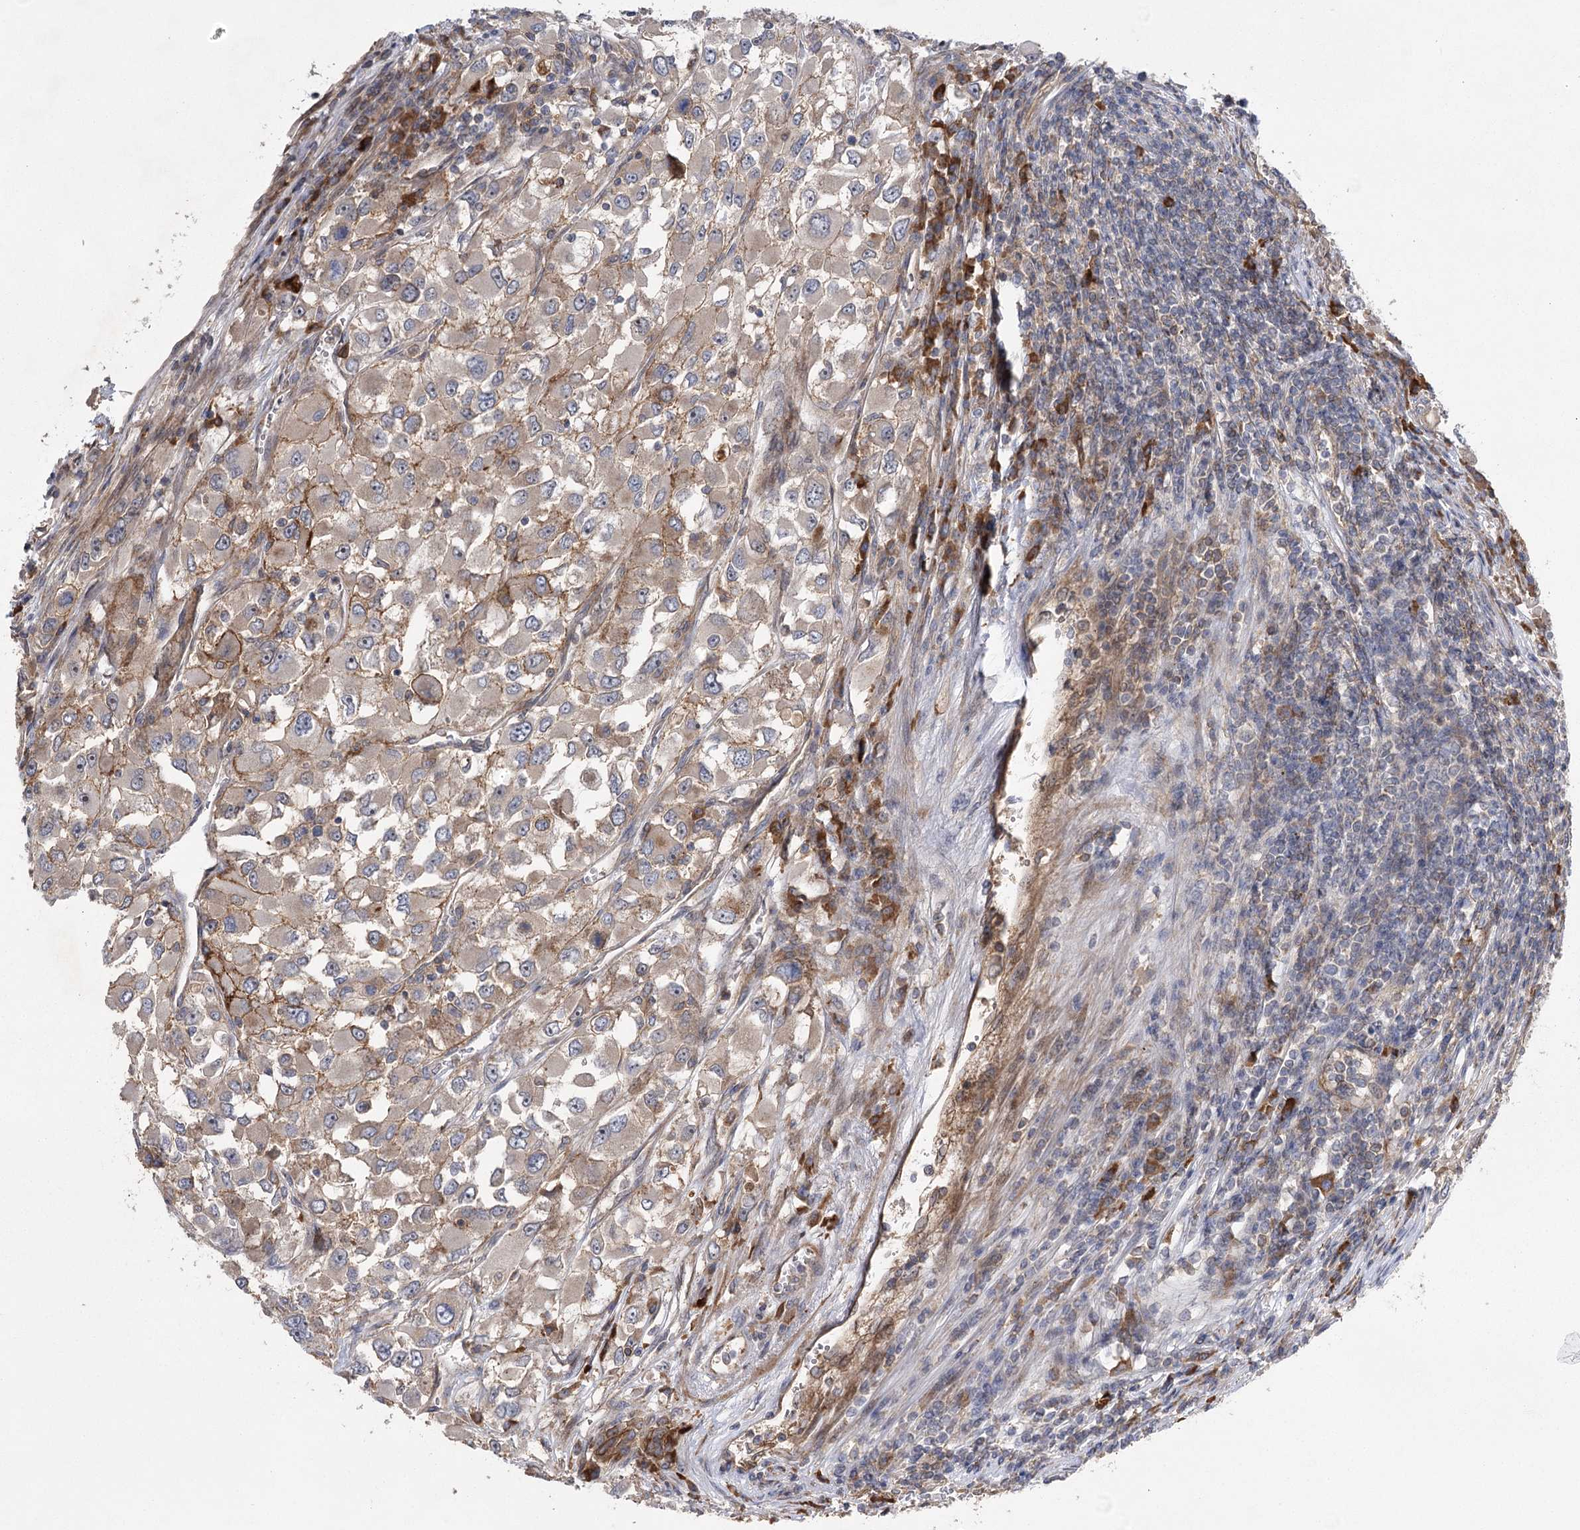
{"staining": {"intensity": "weak", "quantity": "25%-75%", "location": "cytoplasmic/membranous"}, "tissue": "renal cancer", "cell_type": "Tumor cells", "image_type": "cancer", "snomed": [{"axis": "morphology", "description": "Adenocarcinoma, NOS"}, {"axis": "topography", "description": "Kidney"}], "caption": "Immunohistochemical staining of renal cancer (adenocarcinoma) reveals weak cytoplasmic/membranous protein positivity in about 25%-75% of tumor cells.", "gene": "KCNN2", "patient": {"sex": "female", "age": 52}}